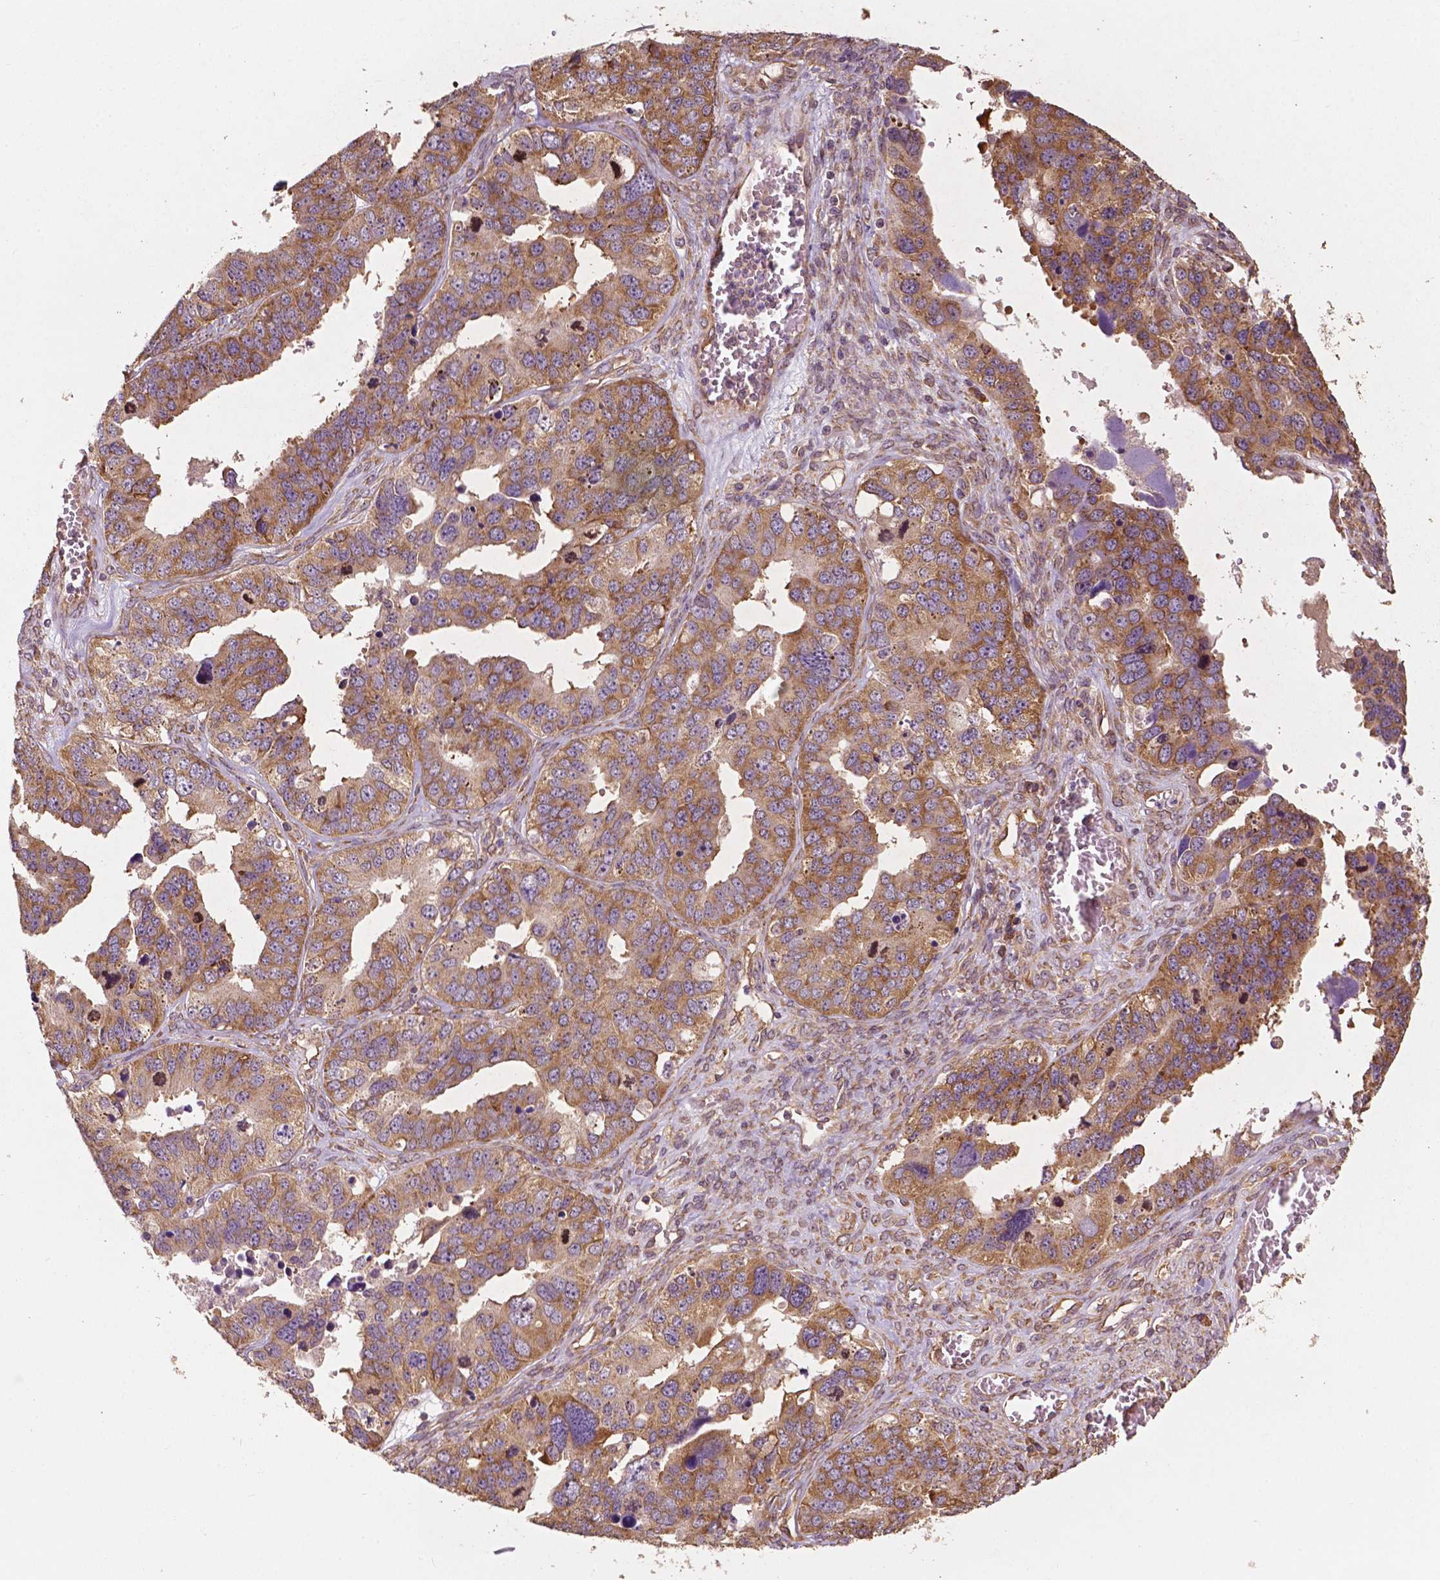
{"staining": {"intensity": "moderate", "quantity": ">75%", "location": "cytoplasmic/membranous"}, "tissue": "ovarian cancer", "cell_type": "Tumor cells", "image_type": "cancer", "snomed": [{"axis": "morphology", "description": "Cystadenocarcinoma, serous, NOS"}, {"axis": "topography", "description": "Ovary"}], "caption": "Protein expression analysis of serous cystadenocarcinoma (ovarian) displays moderate cytoplasmic/membranous staining in approximately >75% of tumor cells. (DAB (3,3'-diaminobenzidine) = brown stain, brightfield microscopy at high magnification).", "gene": "G3BP1", "patient": {"sex": "female", "age": 76}}